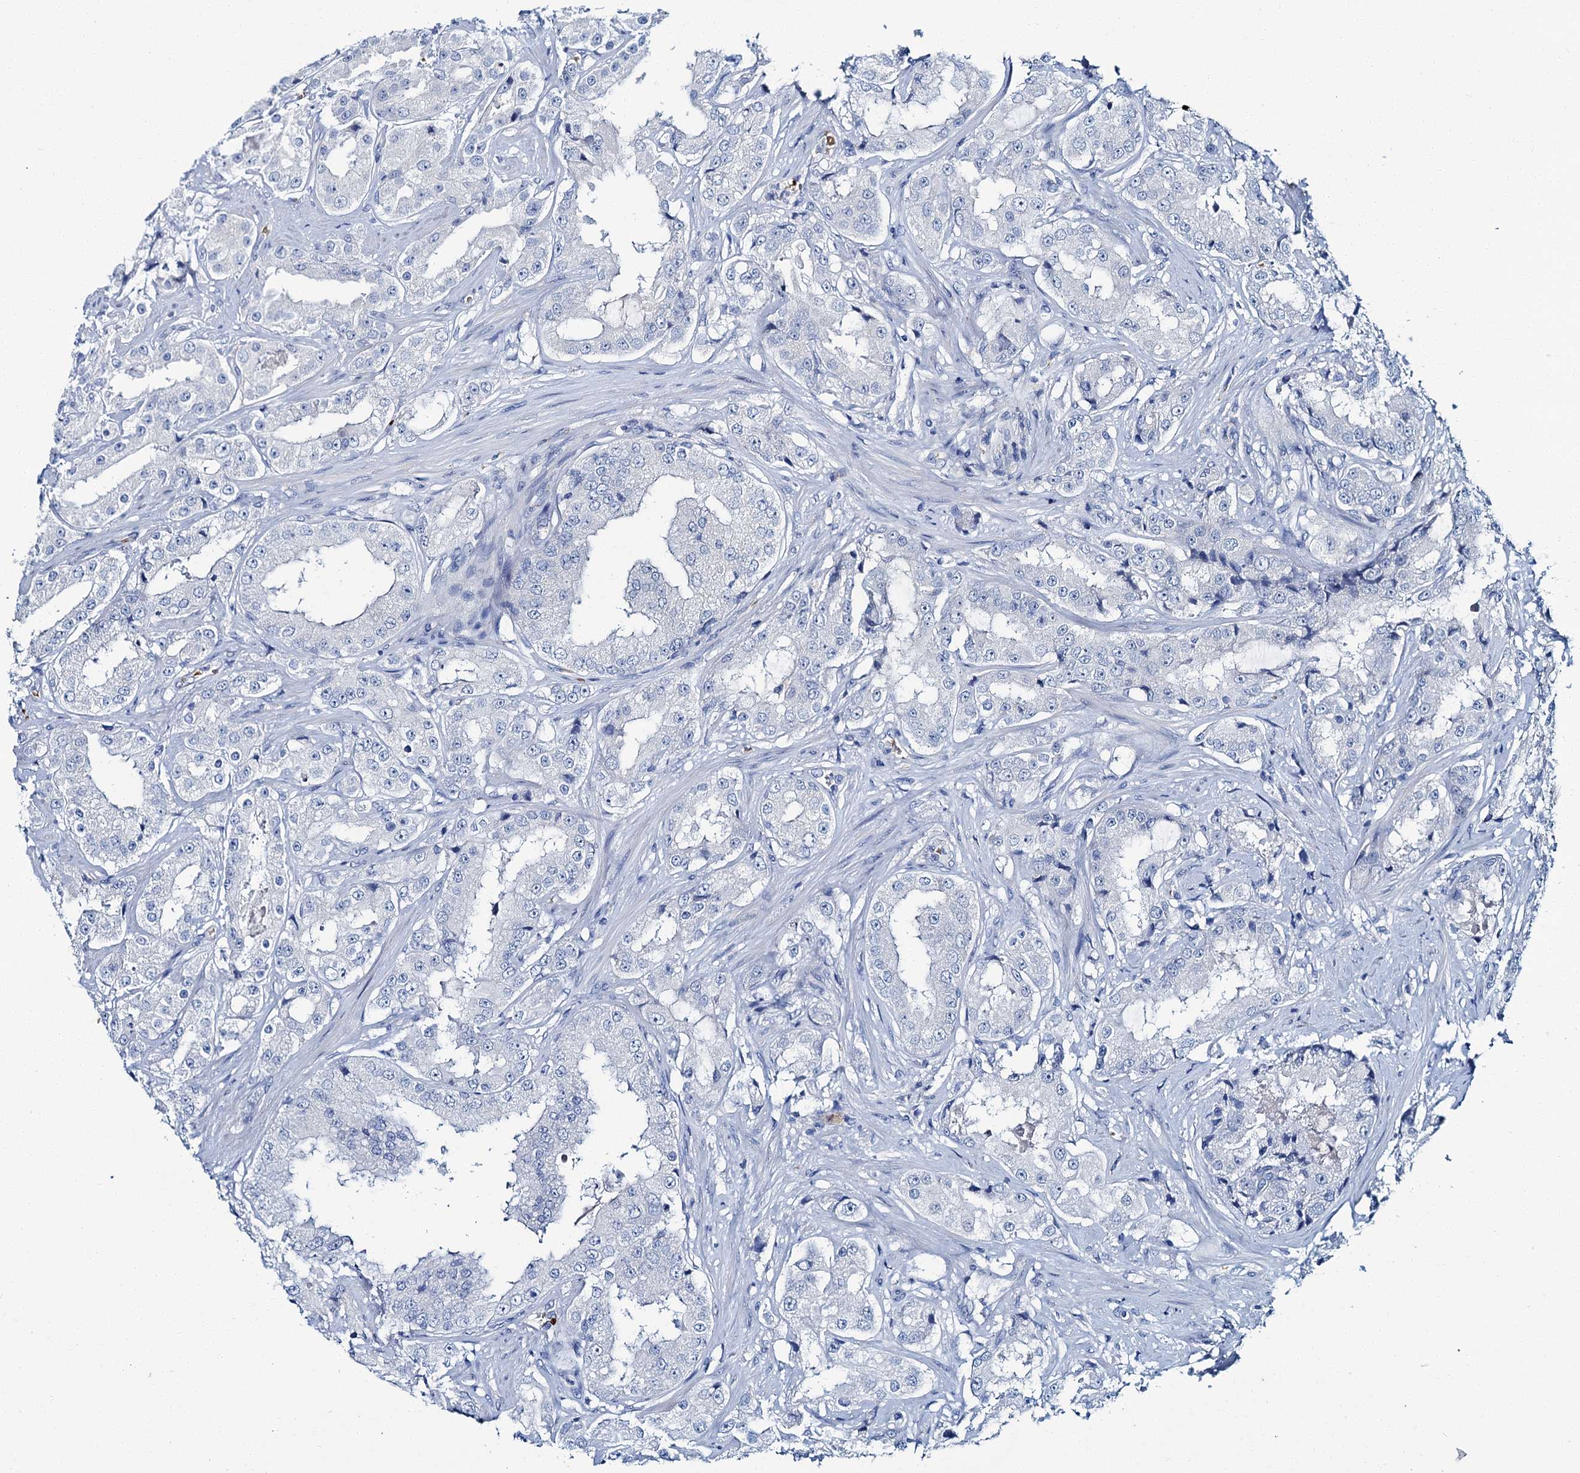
{"staining": {"intensity": "negative", "quantity": "none", "location": "none"}, "tissue": "prostate cancer", "cell_type": "Tumor cells", "image_type": "cancer", "snomed": [{"axis": "morphology", "description": "Adenocarcinoma, High grade"}, {"axis": "topography", "description": "Prostate"}], "caption": "Immunohistochemistry (IHC) histopathology image of human prostate cancer stained for a protein (brown), which reveals no expression in tumor cells.", "gene": "ATG2A", "patient": {"sex": "male", "age": 73}}